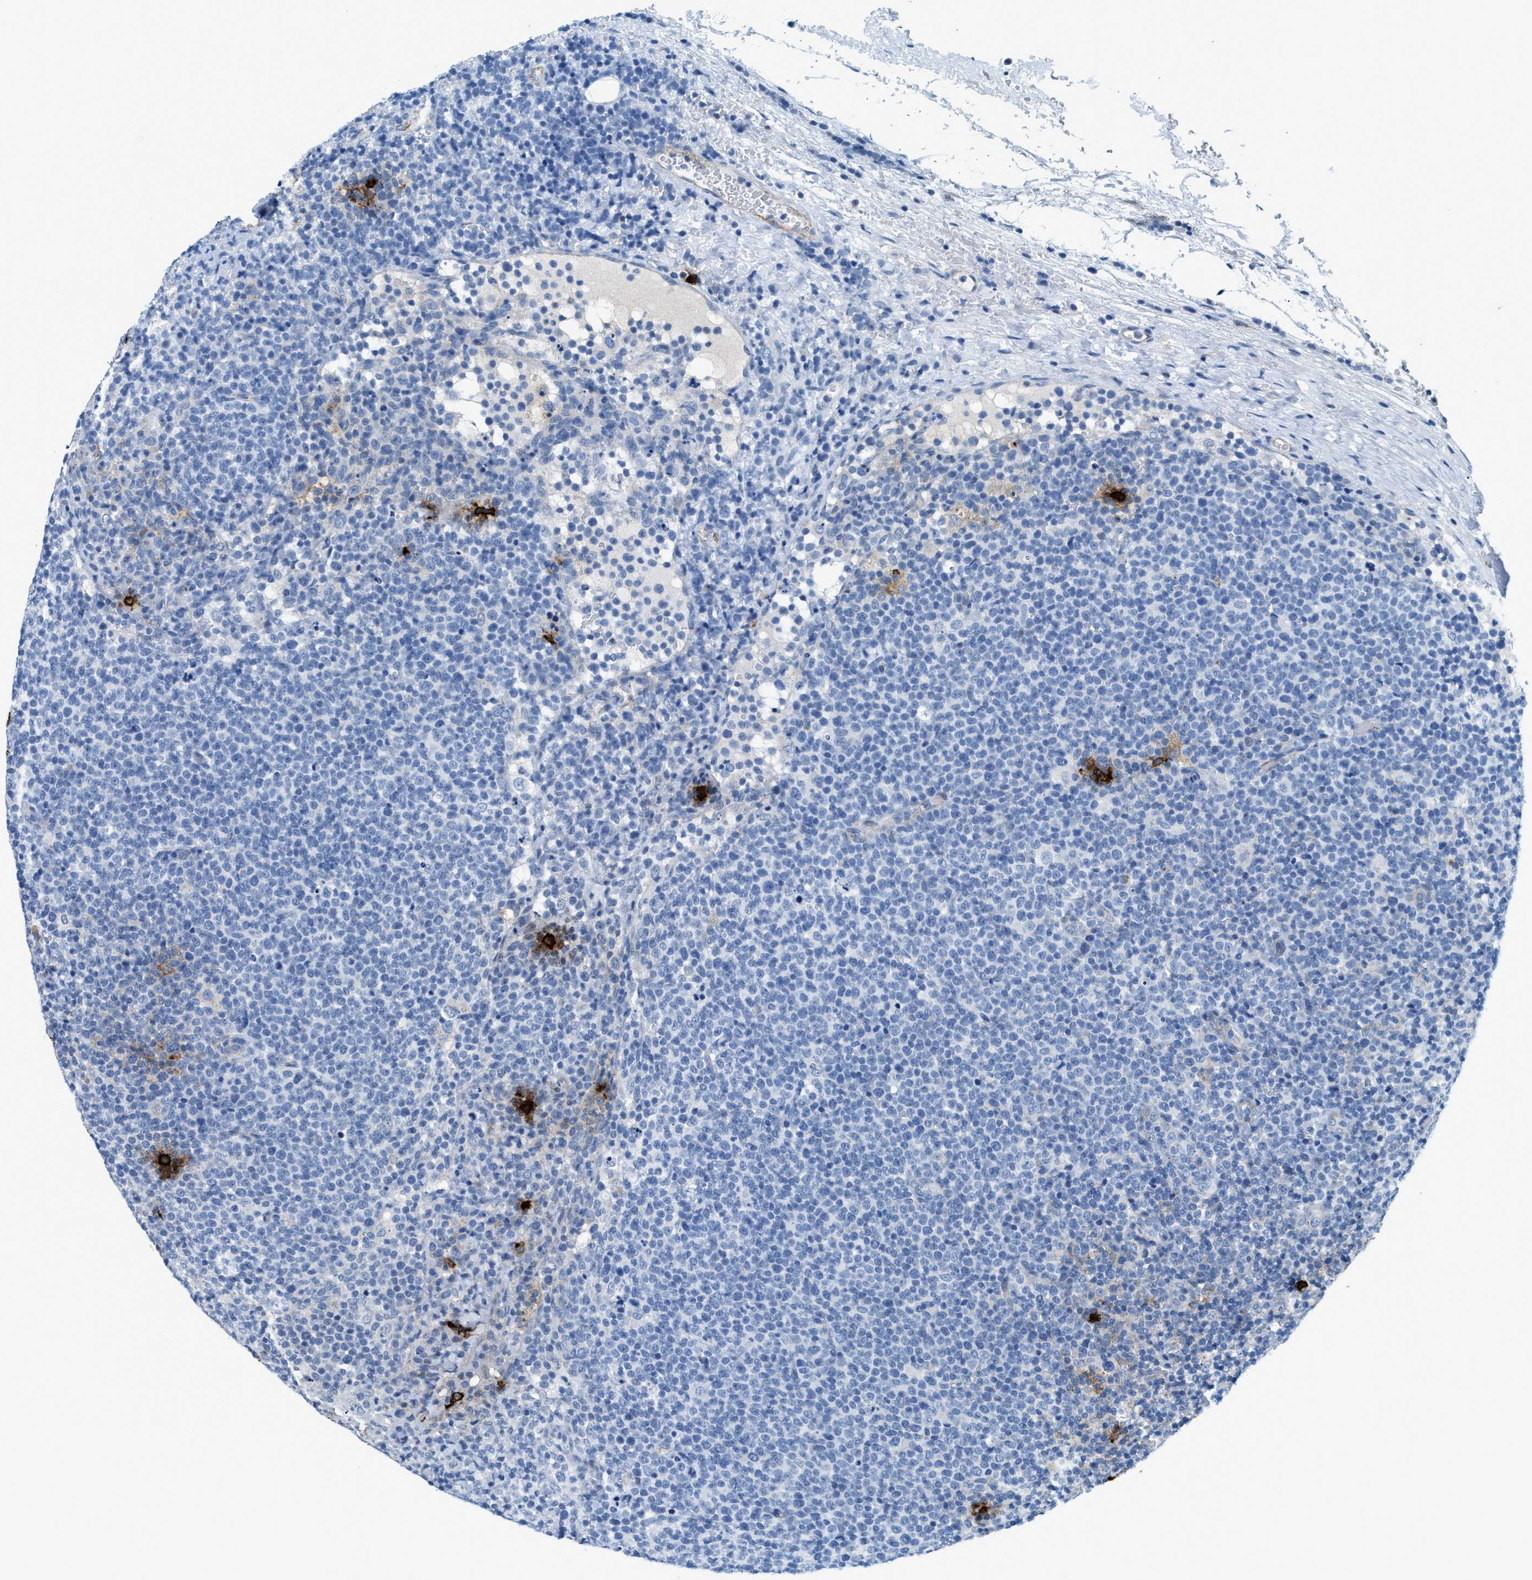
{"staining": {"intensity": "negative", "quantity": "none", "location": "none"}, "tissue": "lymphoma", "cell_type": "Tumor cells", "image_type": "cancer", "snomed": [{"axis": "morphology", "description": "Malignant lymphoma, non-Hodgkin's type, High grade"}, {"axis": "topography", "description": "Lymph node"}], "caption": "Immunohistochemistry of lymphoma reveals no expression in tumor cells.", "gene": "TPSAB1", "patient": {"sex": "male", "age": 61}}